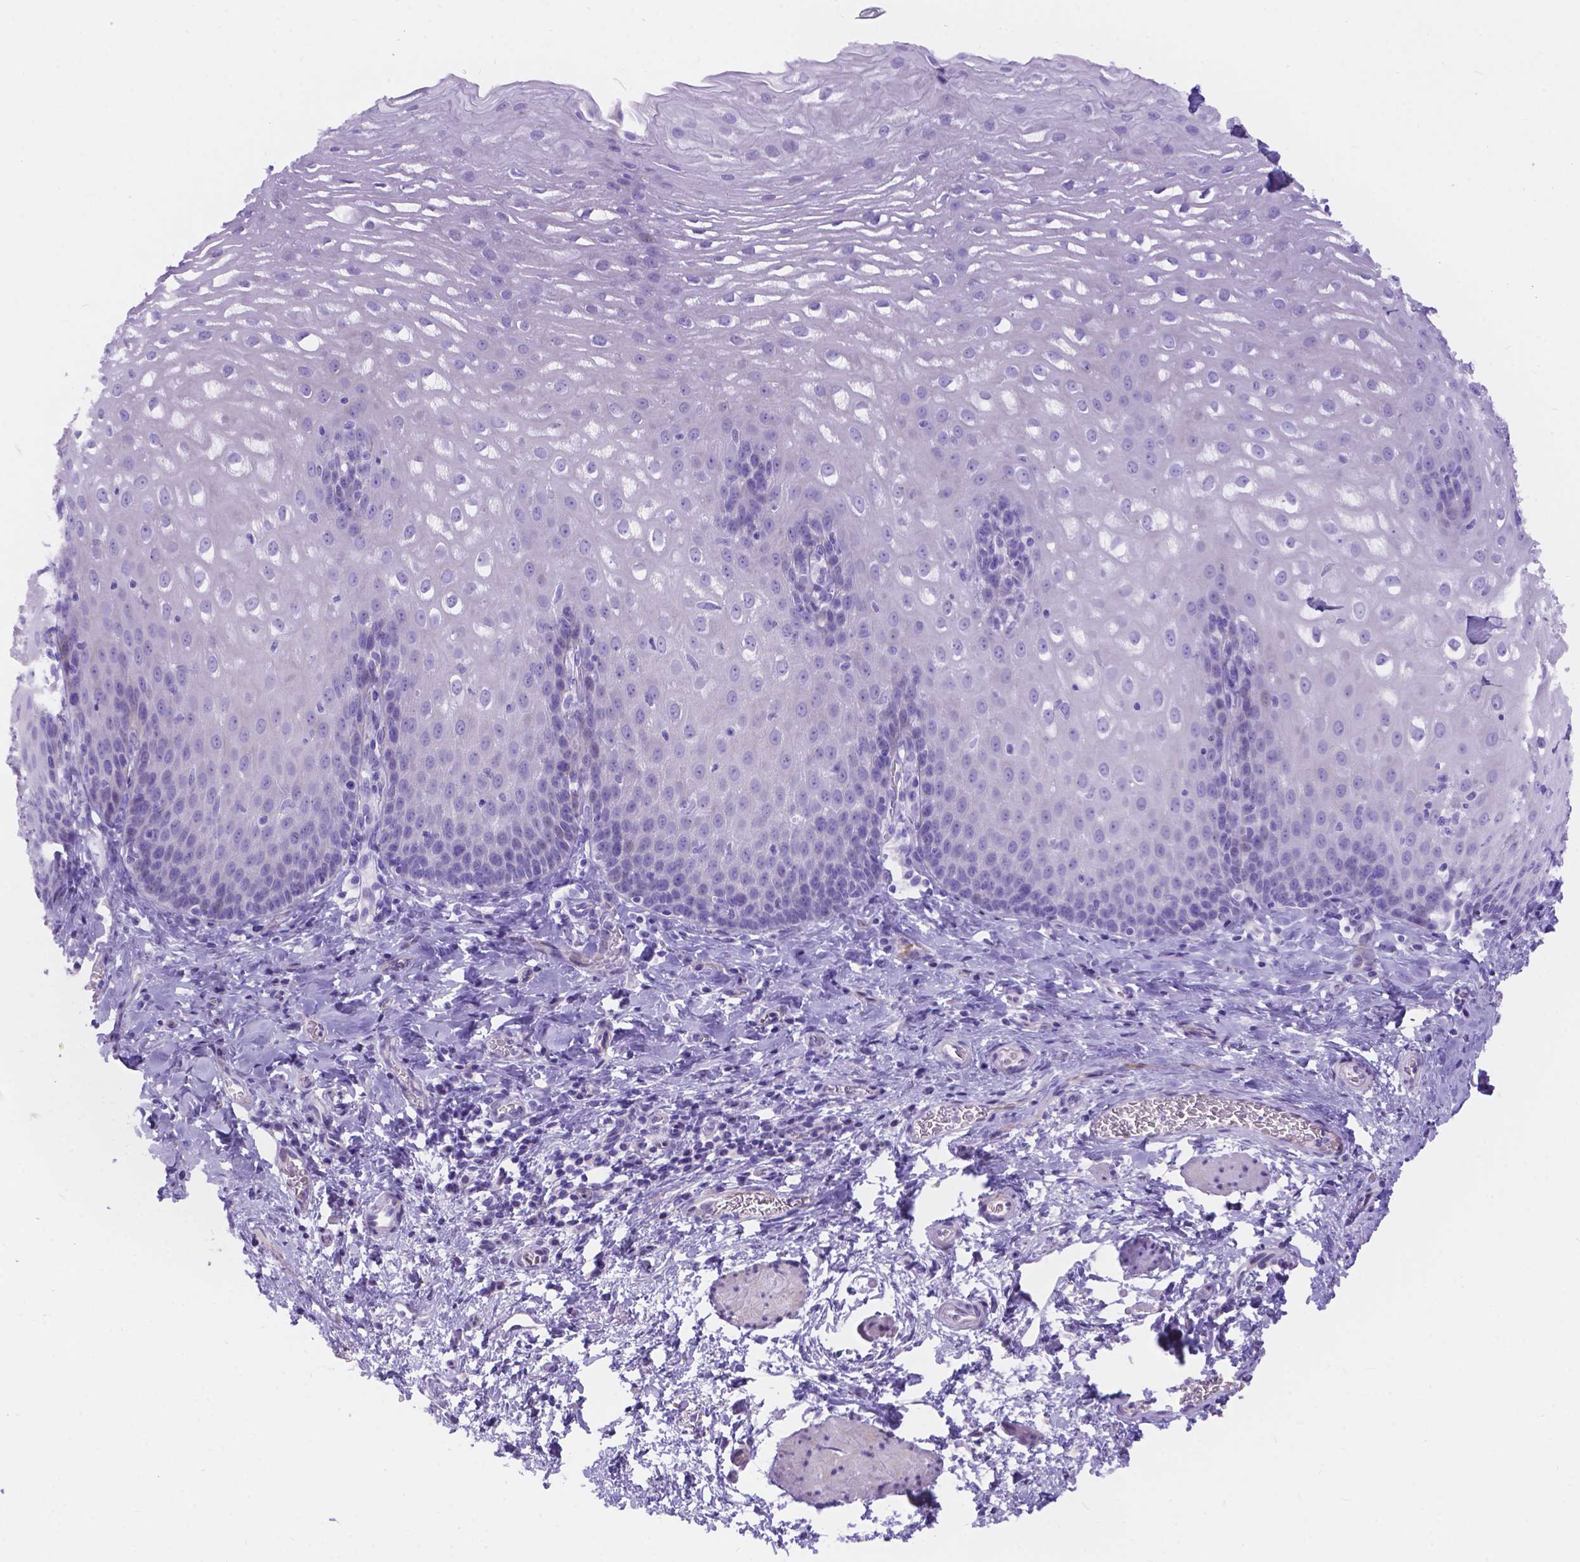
{"staining": {"intensity": "negative", "quantity": "none", "location": "none"}, "tissue": "esophagus", "cell_type": "Squamous epithelial cells", "image_type": "normal", "snomed": [{"axis": "morphology", "description": "Normal tissue, NOS"}, {"axis": "topography", "description": "Esophagus"}], "caption": "The immunohistochemistry image has no significant positivity in squamous epithelial cells of esophagus.", "gene": "KLHL10", "patient": {"sex": "male", "age": 68}}